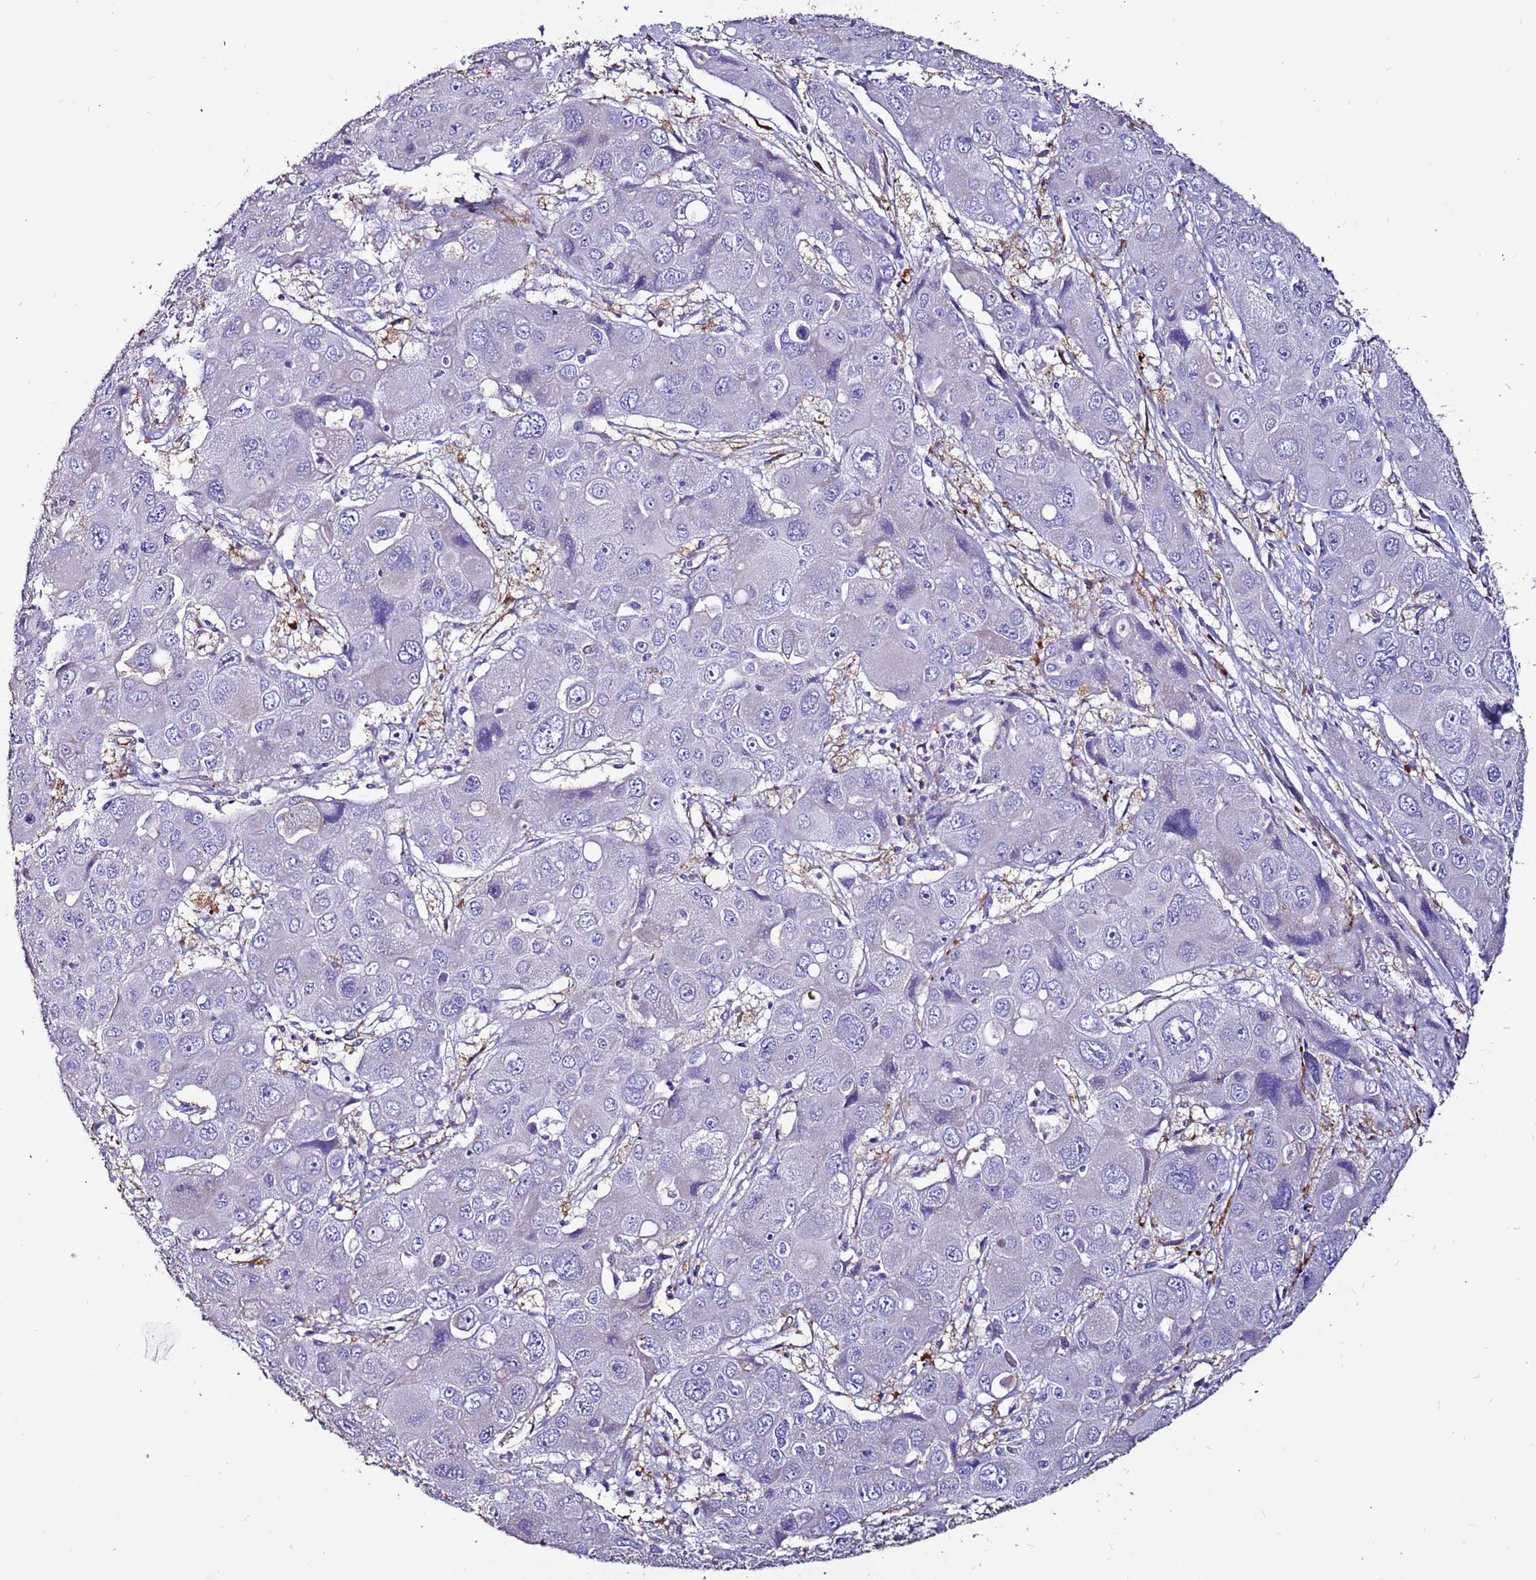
{"staining": {"intensity": "negative", "quantity": "none", "location": "none"}, "tissue": "liver cancer", "cell_type": "Tumor cells", "image_type": "cancer", "snomed": [{"axis": "morphology", "description": "Cholangiocarcinoma"}, {"axis": "topography", "description": "Liver"}], "caption": "Tumor cells are negative for brown protein staining in liver cholangiocarcinoma.", "gene": "SLC44A3", "patient": {"sex": "male", "age": 67}}